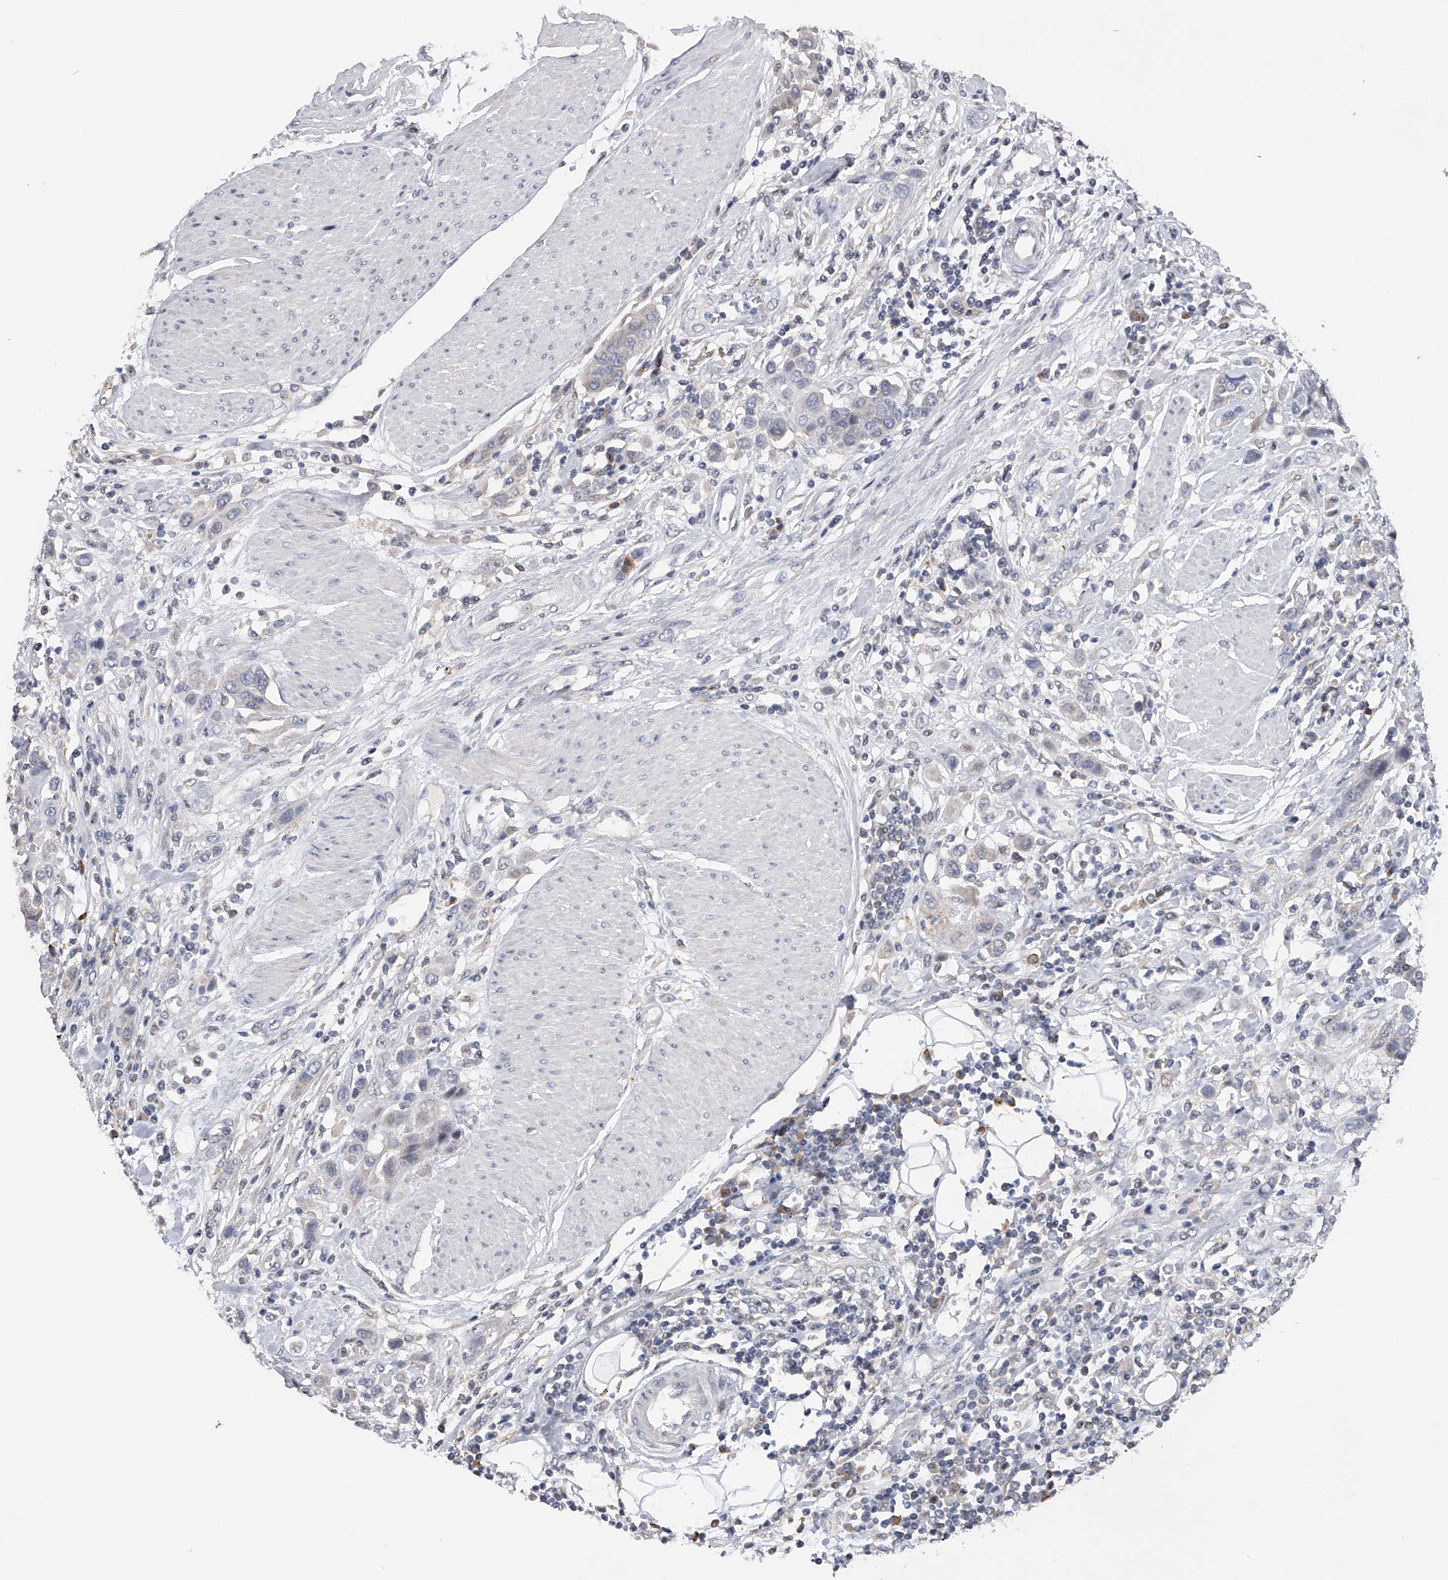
{"staining": {"intensity": "negative", "quantity": "none", "location": "none"}, "tissue": "urothelial cancer", "cell_type": "Tumor cells", "image_type": "cancer", "snomed": [{"axis": "morphology", "description": "Urothelial carcinoma, High grade"}, {"axis": "topography", "description": "Urinary bladder"}], "caption": "Urothelial cancer was stained to show a protein in brown. There is no significant expression in tumor cells.", "gene": "RWDD2A", "patient": {"sex": "male", "age": 50}}